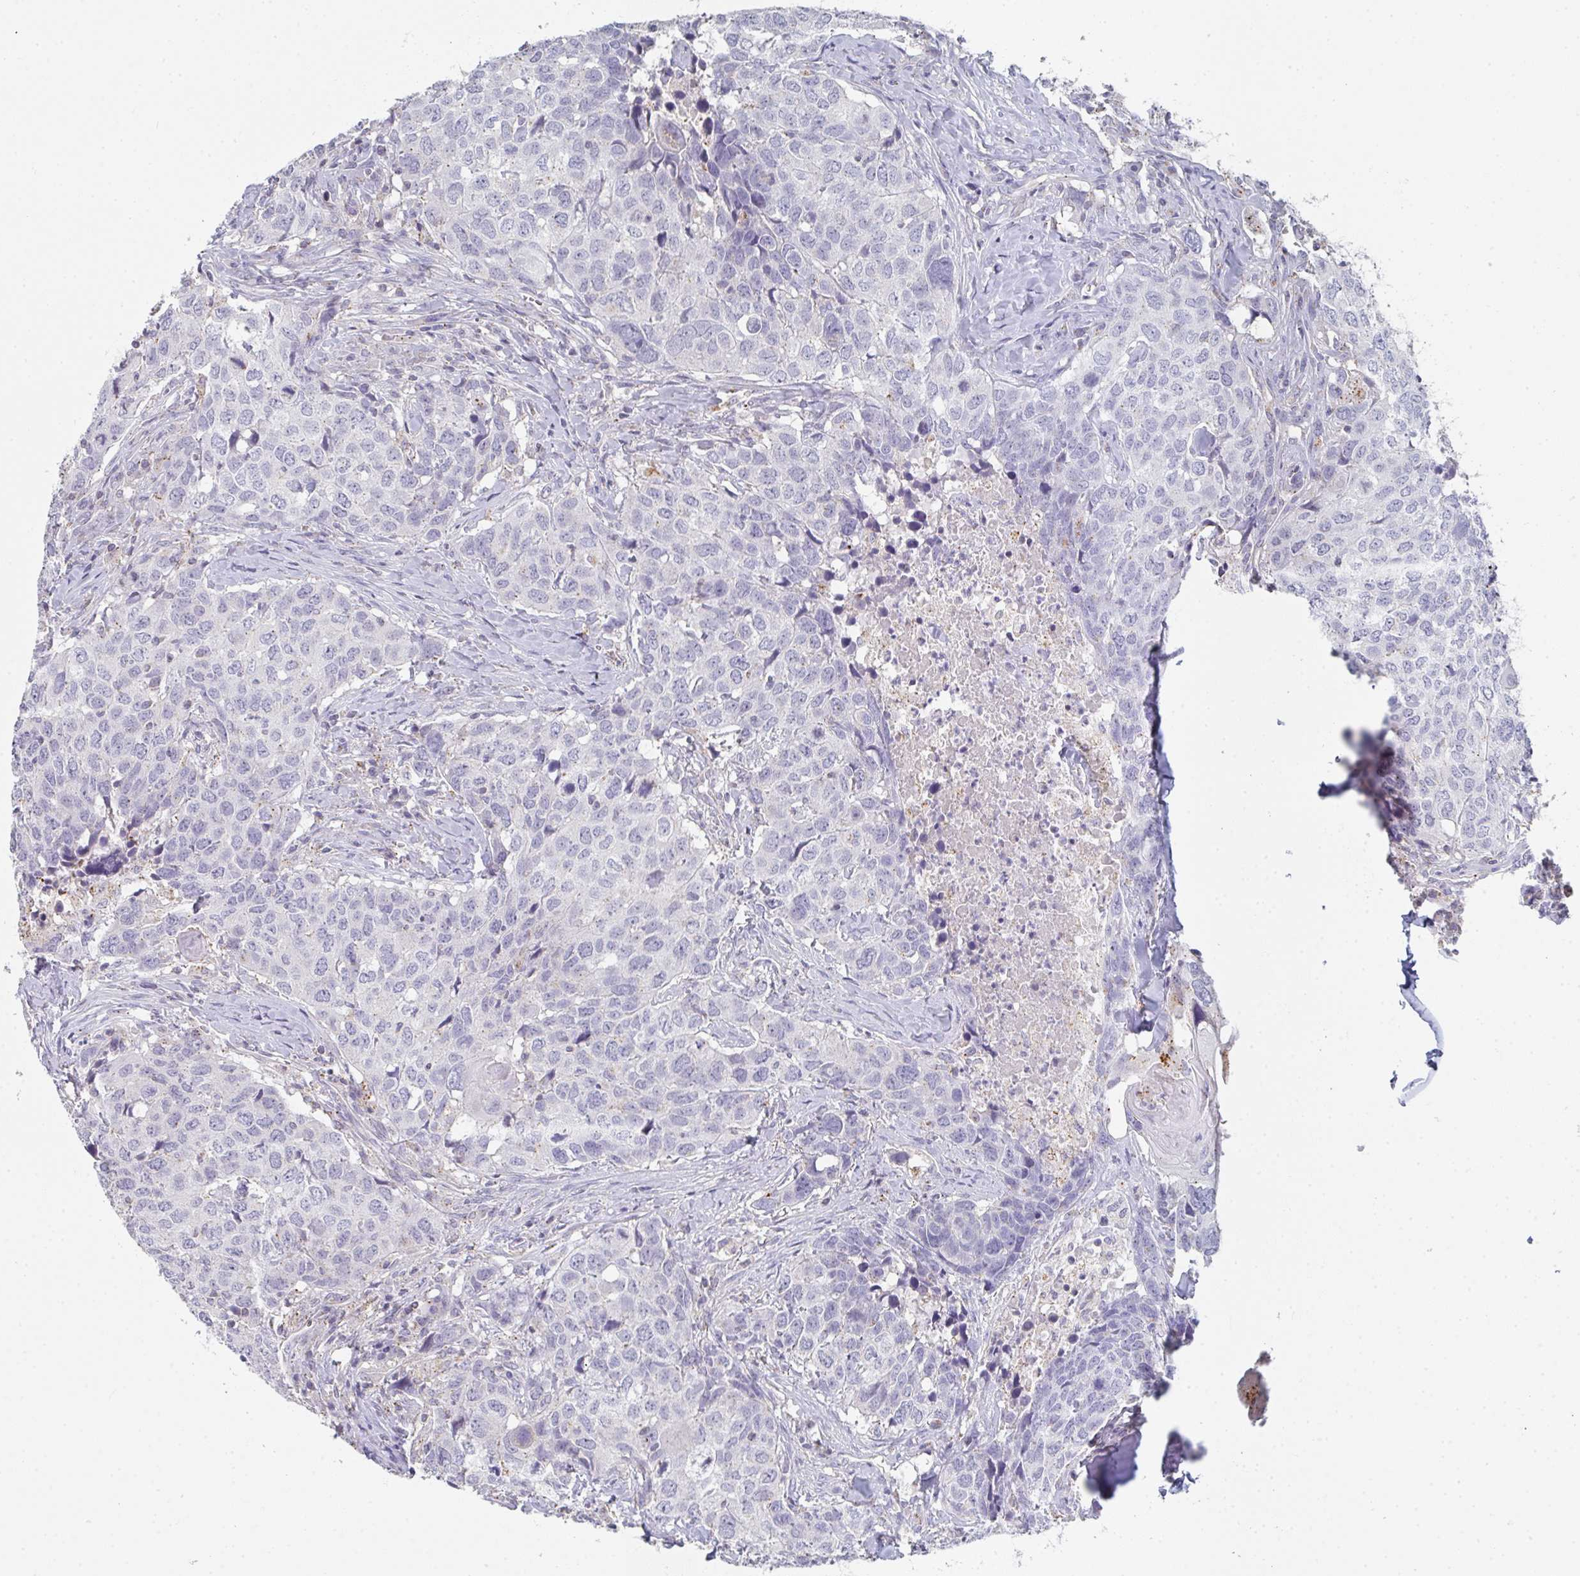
{"staining": {"intensity": "negative", "quantity": "none", "location": "none"}, "tissue": "head and neck cancer", "cell_type": "Tumor cells", "image_type": "cancer", "snomed": [{"axis": "morphology", "description": "Normal tissue, NOS"}, {"axis": "morphology", "description": "Squamous cell carcinoma, NOS"}, {"axis": "topography", "description": "Skeletal muscle"}, {"axis": "topography", "description": "Vascular tissue"}, {"axis": "topography", "description": "Peripheral nerve tissue"}, {"axis": "topography", "description": "Head-Neck"}], "caption": "Tumor cells show no significant protein expression in head and neck cancer (squamous cell carcinoma).", "gene": "CHMP5", "patient": {"sex": "male", "age": 66}}